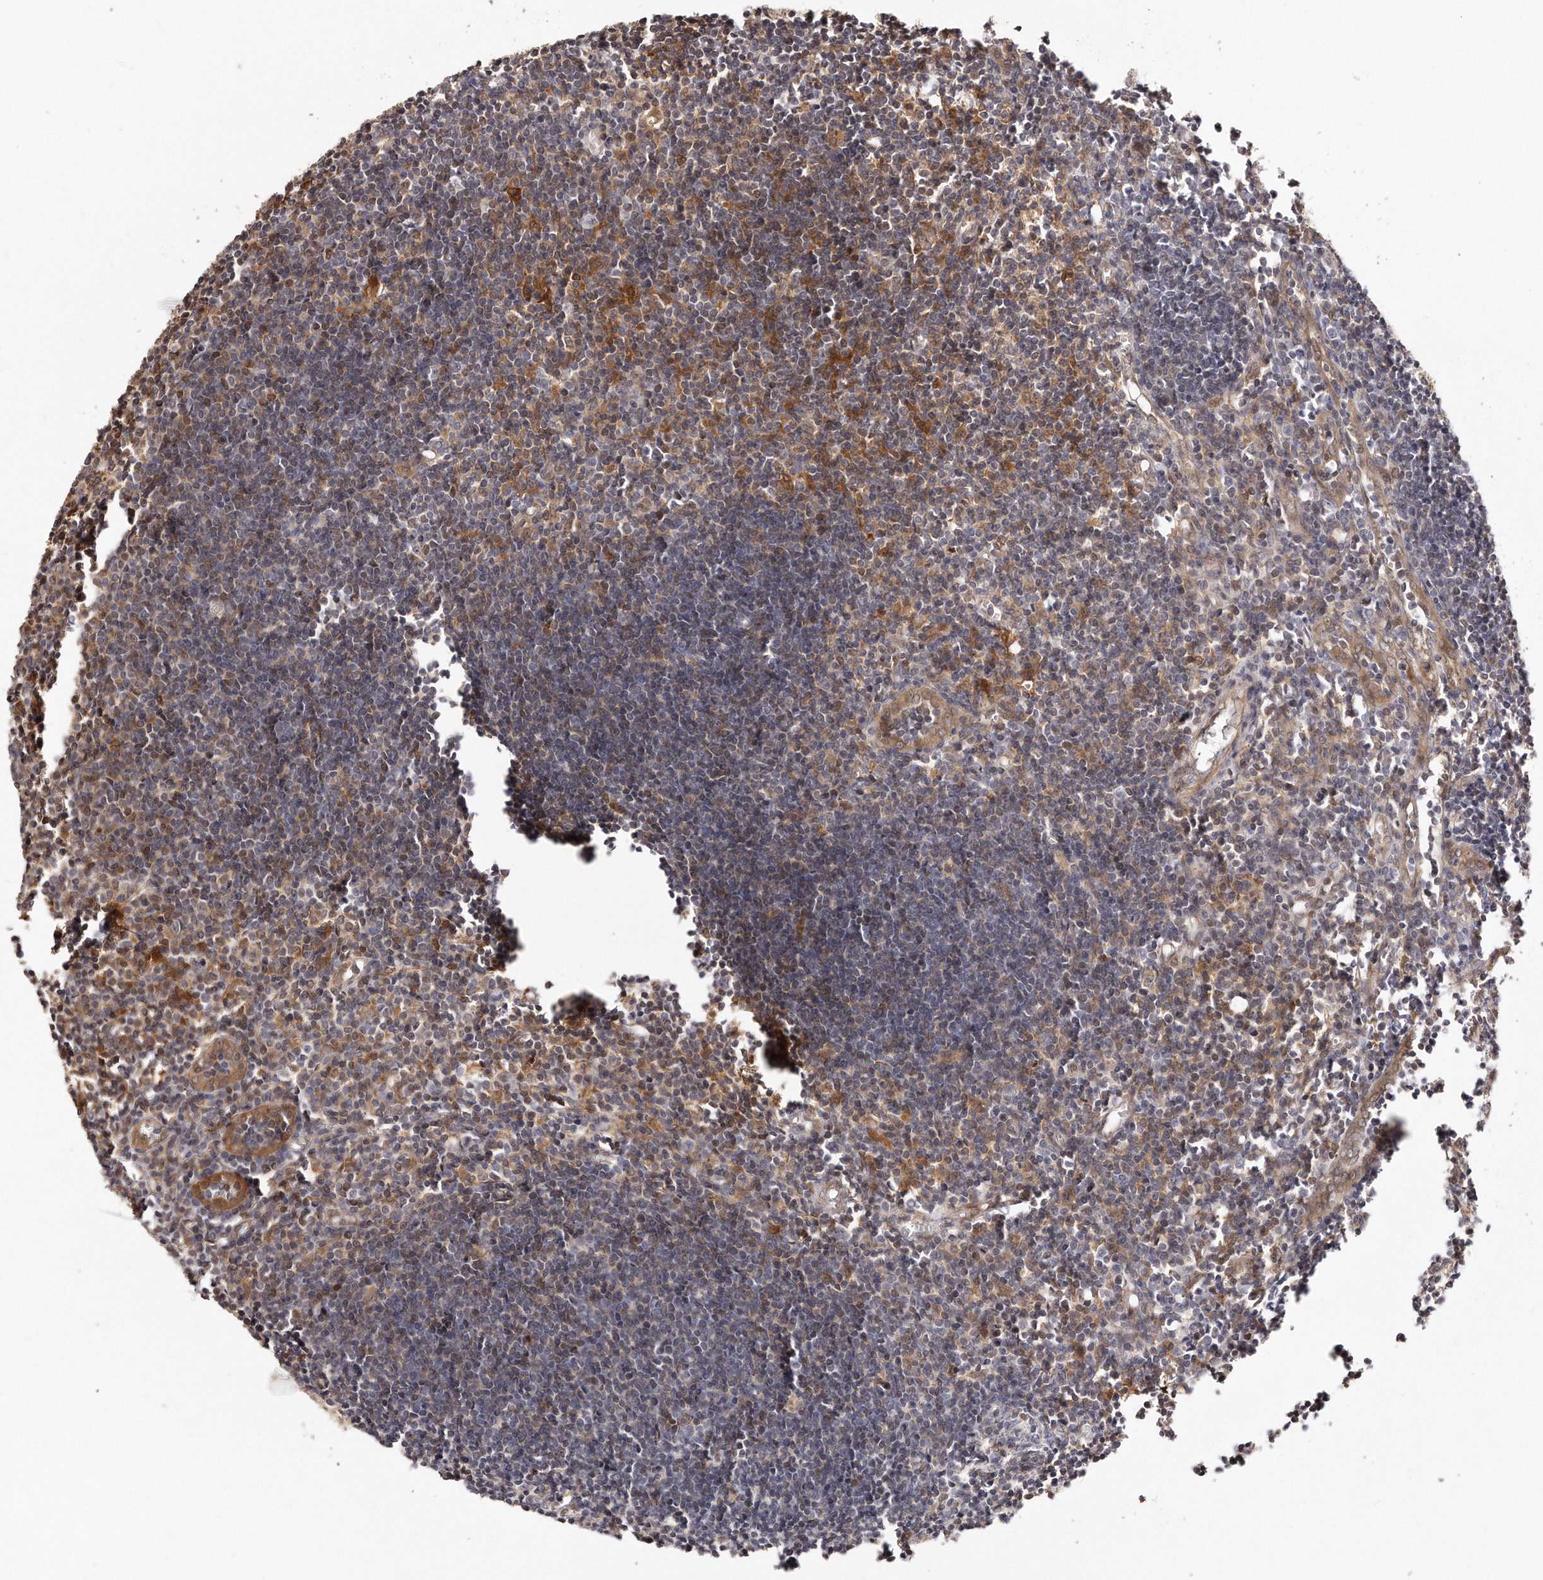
{"staining": {"intensity": "moderate", "quantity": "<25%", "location": "cytoplasmic/membranous"}, "tissue": "lymph node", "cell_type": "Germinal center cells", "image_type": "normal", "snomed": [{"axis": "morphology", "description": "Normal tissue, NOS"}, {"axis": "morphology", "description": "Malignant melanoma, Metastatic site"}, {"axis": "topography", "description": "Lymph node"}], "caption": "There is low levels of moderate cytoplasmic/membranous expression in germinal center cells of benign lymph node, as demonstrated by immunohistochemical staining (brown color).", "gene": "GBP4", "patient": {"sex": "male", "age": 41}}